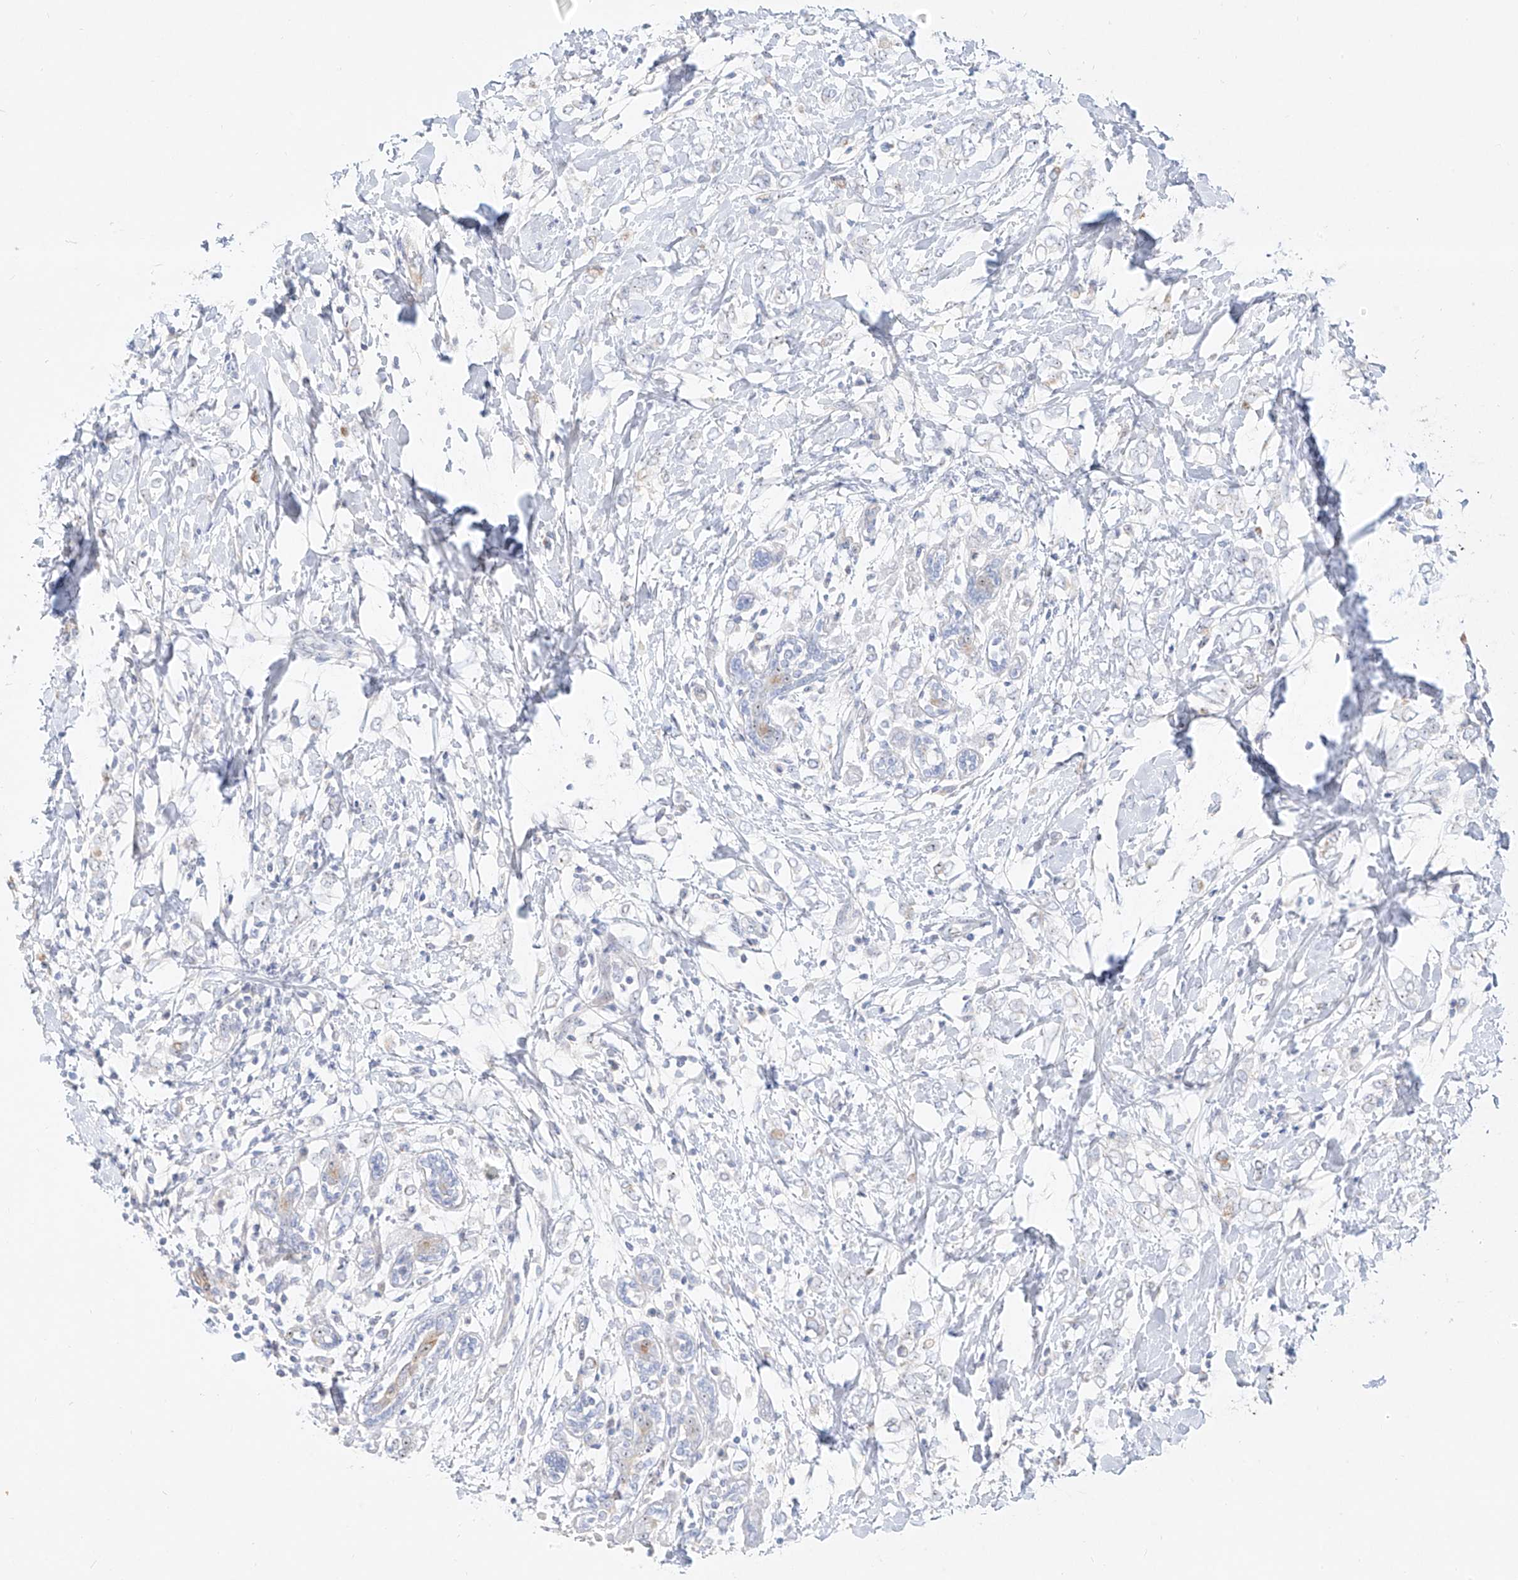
{"staining": {"intensity": "negative", "quantity": "none", "location": "none"}, "tissue": "breast cancer", "cell_type": "Tumor cells", "image_type": "cancer", "snomed": [{"axis": "morphology", "description": "Normal tissue, NOS"}, {"axis": "morphology", "description": "Lobular carcinoma"}, {"axis": "topography", "description": "Breast"}], "caption": "This is an IHC histopathology image of human breast cancer (lobular carcinoma). There is no expression in tumor cells.", "gene": "SNU13", "patient": {"sex": "female", "age": 47}}